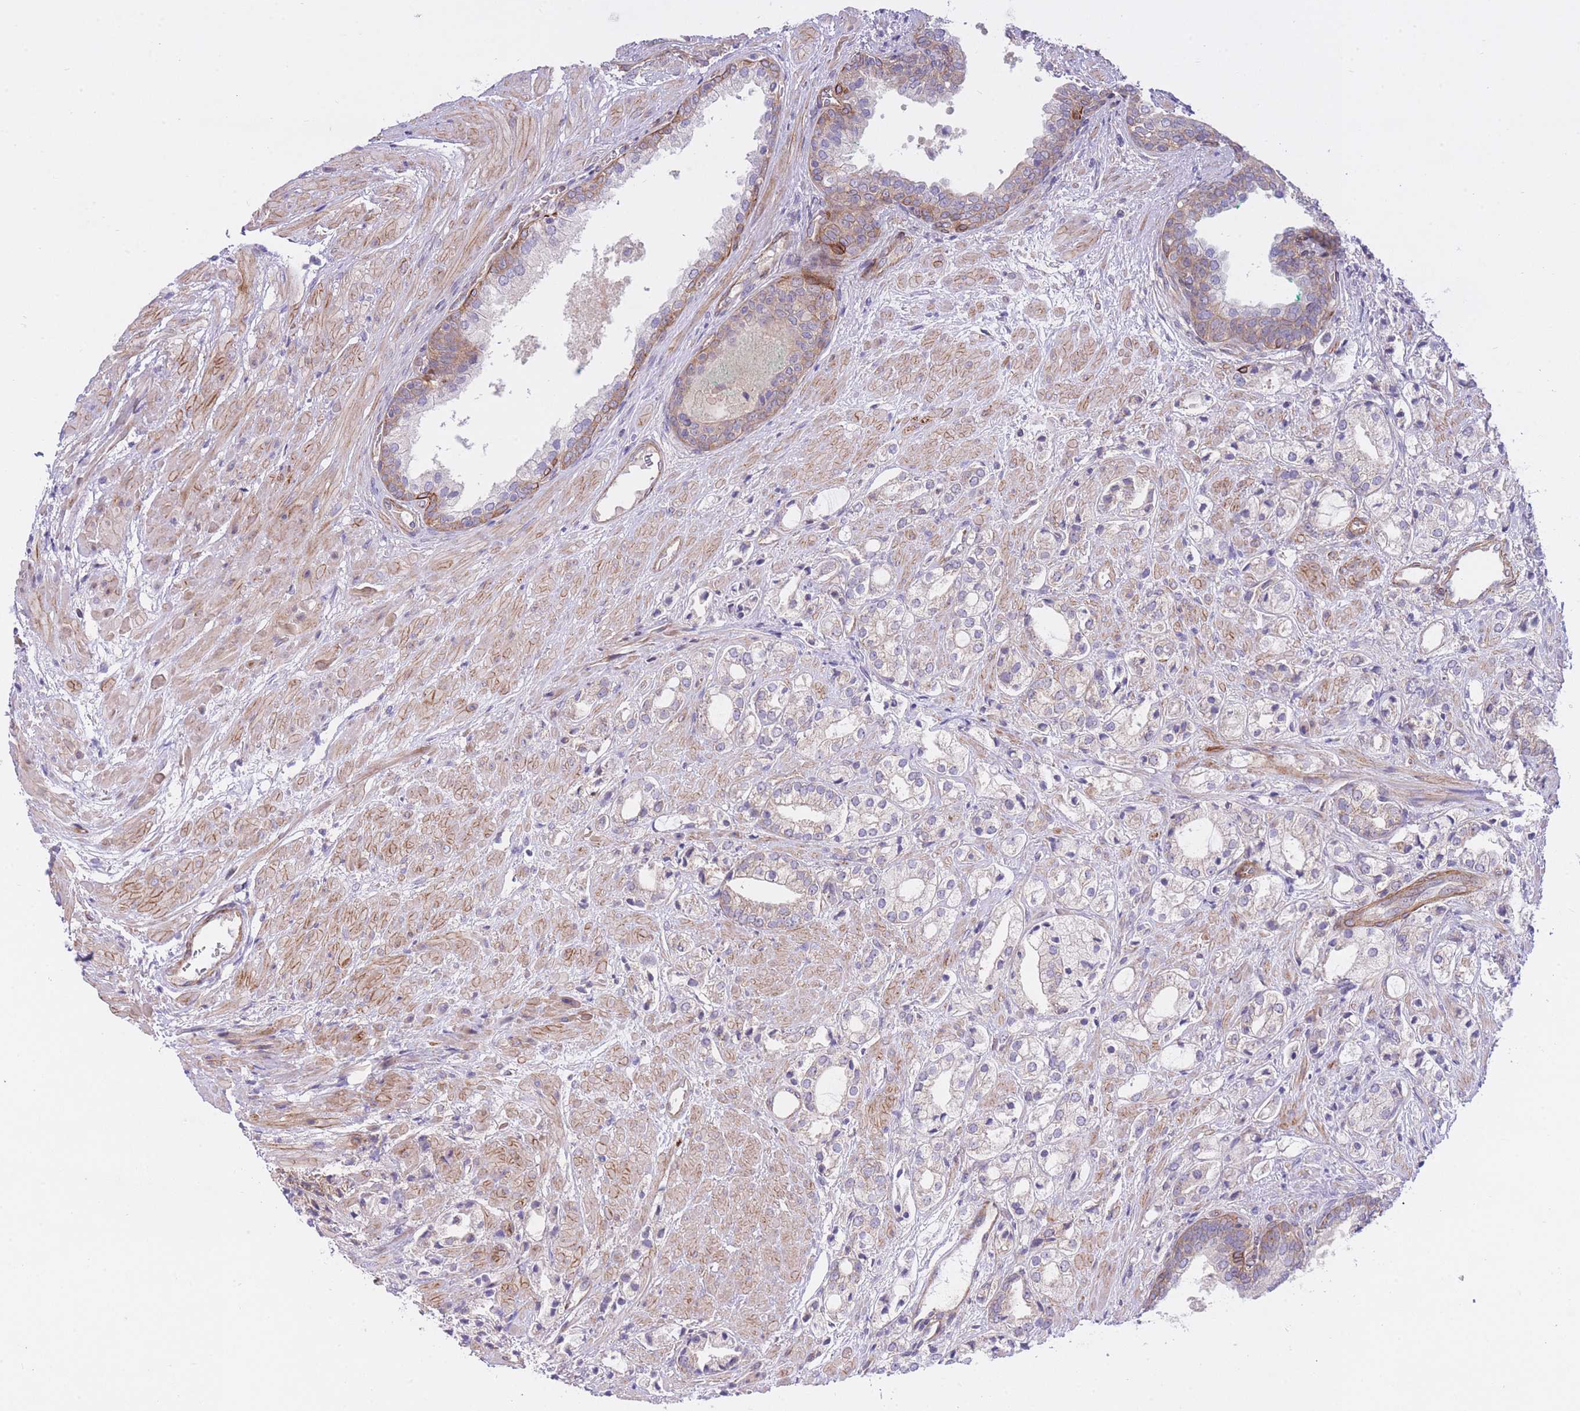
{"staining": {"intensity": "negative", "quantity": "none", "location": "none"}, "tissue": "prostate cancer", "cell_type": "Tumor cells", "image_type": "cancer", "snomed": [{"axis": "morphology", "description": "Adenocarcinoma, High grade"}, {"axis": "topography", "description": "Prostate"}], "caption": "This is an IHC photomicrograph of prostate cancer (high-grade adenocarcinoma). There is no staining in tumor cells.", "gene": "CHAC1", "patient": {"sex": "male", "age": 50}}